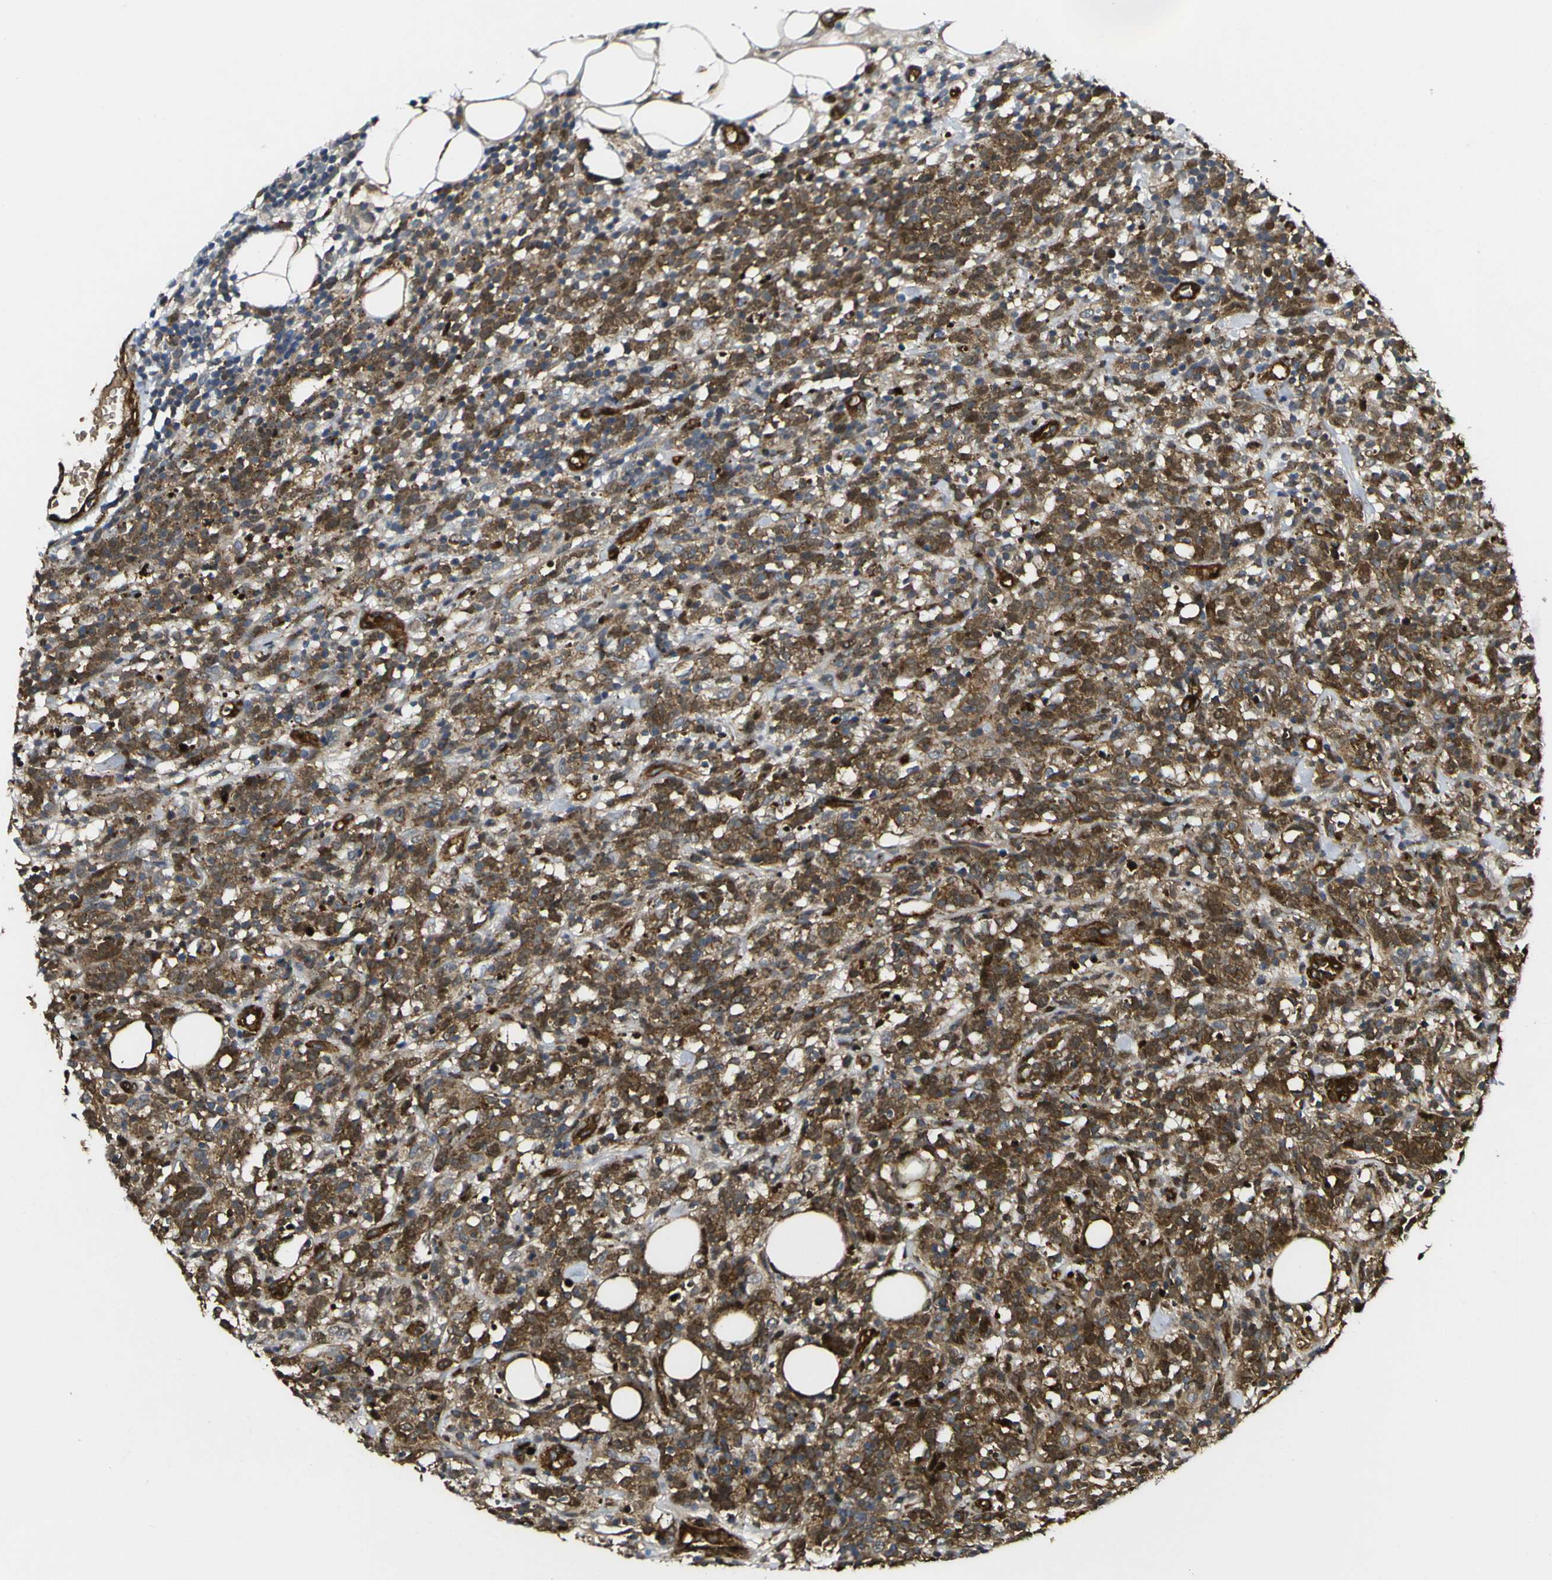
{"staining": {"intensity": "moderate", "quantity": ">75%", "location": "cytoplasmic/membranous"}, "tissue": "lymphoma", "cell_type": "Tumor cells", "image_type": "cancer", "snomed": [{"axis": "morphology", "description": "Malignant lymphoma, non-Hodgkin's type, High grade"}, {"axis": "topography", "description": "Lymph node"}], "caption": "Malignant lymphoma, non-Hodgkin's type (high-grade) stained with a protein marker exhibits moderate staining in tumor cells.", "gene": "ECE1", "patient": {"sex": "female", "age": 73}}